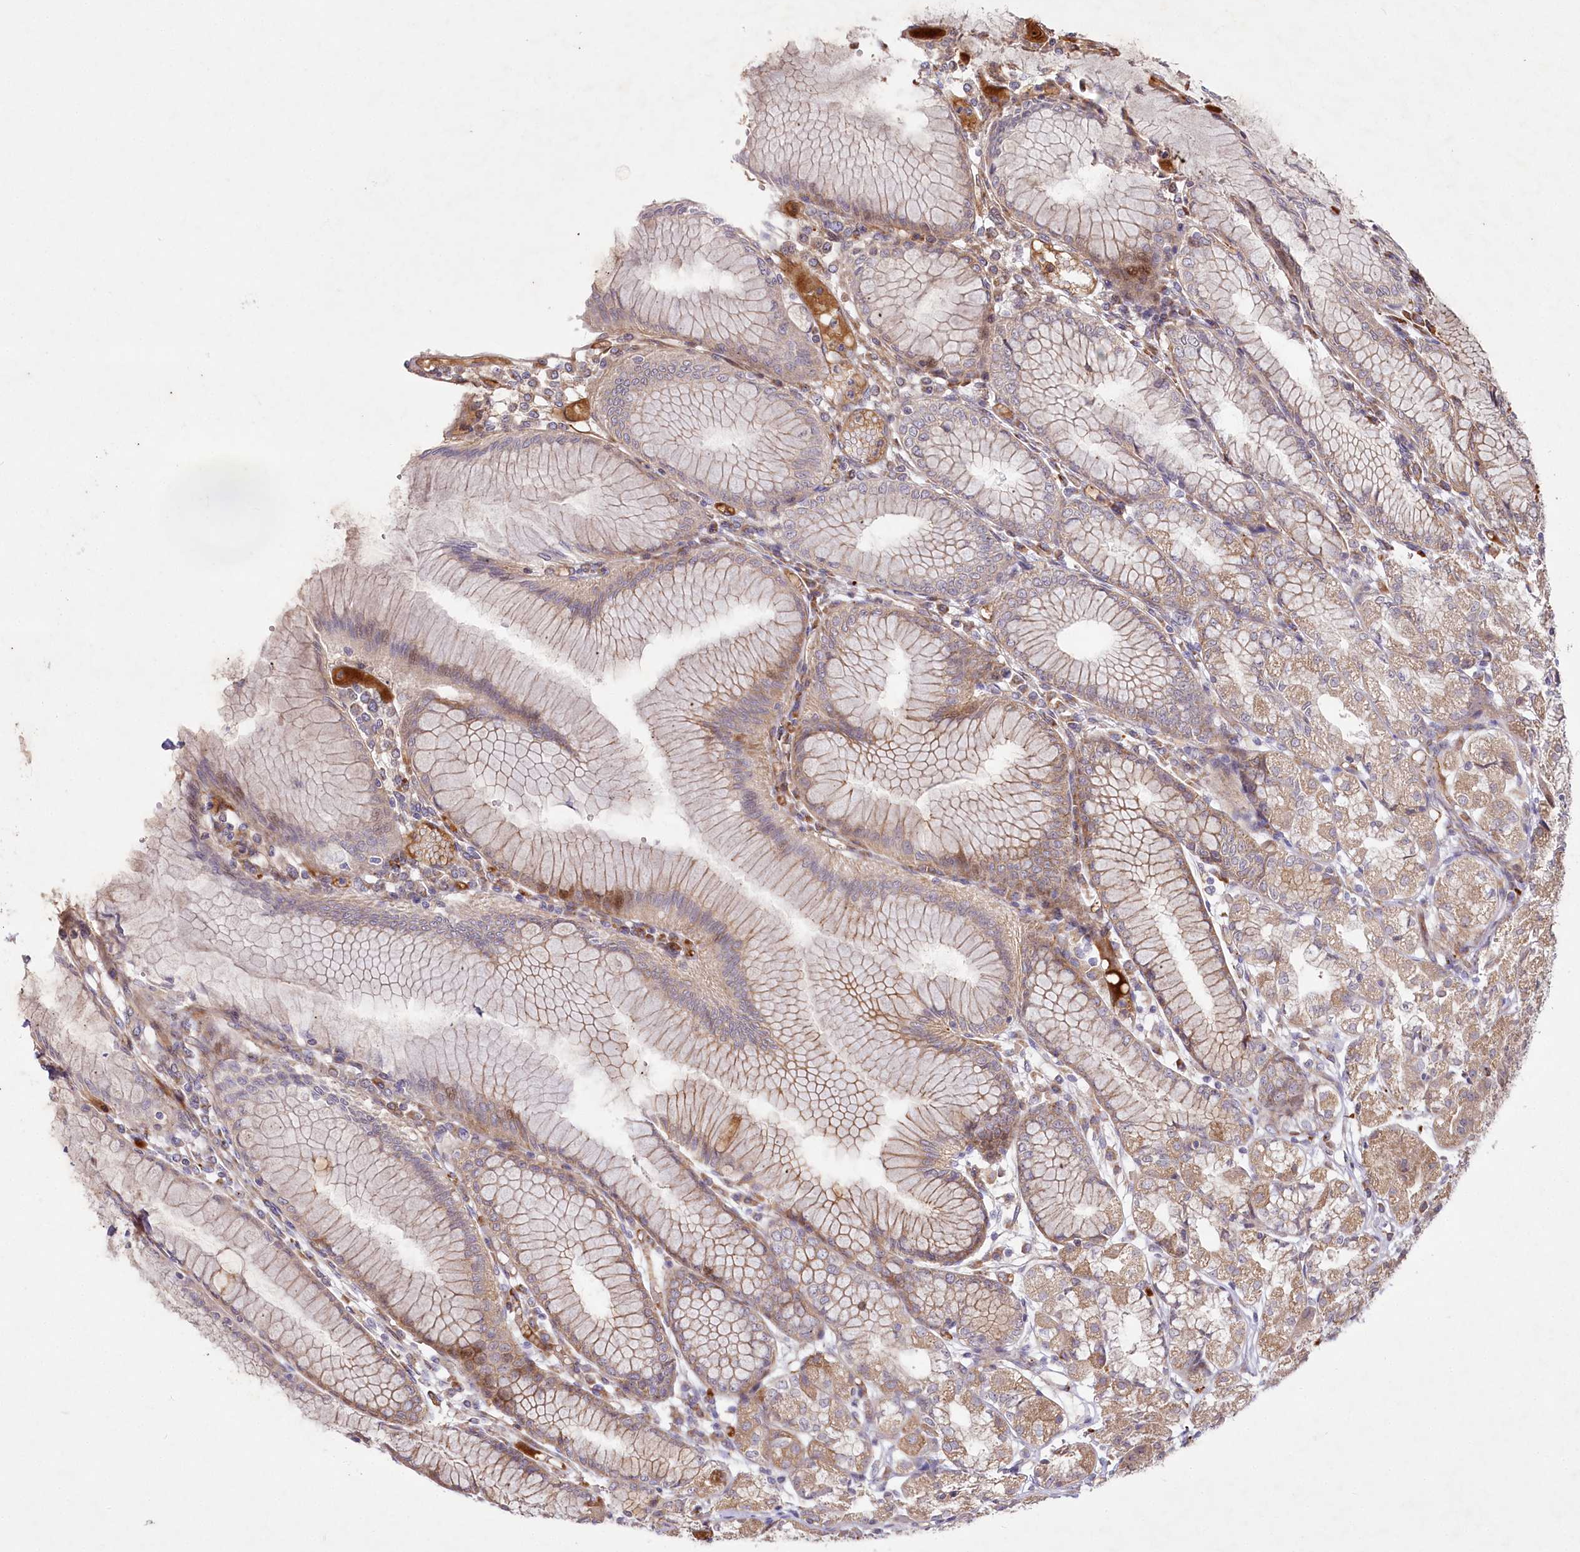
{"staining": {"intensity": "moderate", "quantity": ">75%", "location": "cytoplasmic/membranous"}, "tissue": "stomach", "cell_type": "Glandular cells", "image_type": "normal", "snomed": [{"axis": "morphology", "description": "Normal tissue, NOS"}, {"axis": "topography", "description": "Stomach"}], "caption": "Moderate cytoplasmic/membranous protein staining is identified in approximately >75% of glandular cells in stomach. Using DAB (brown) and hematoxylin (blue) stains, captured at high magnification using brightfield microscopy.", "gene": "PSTK", "patient": {"sex": "female", "age": 57}}